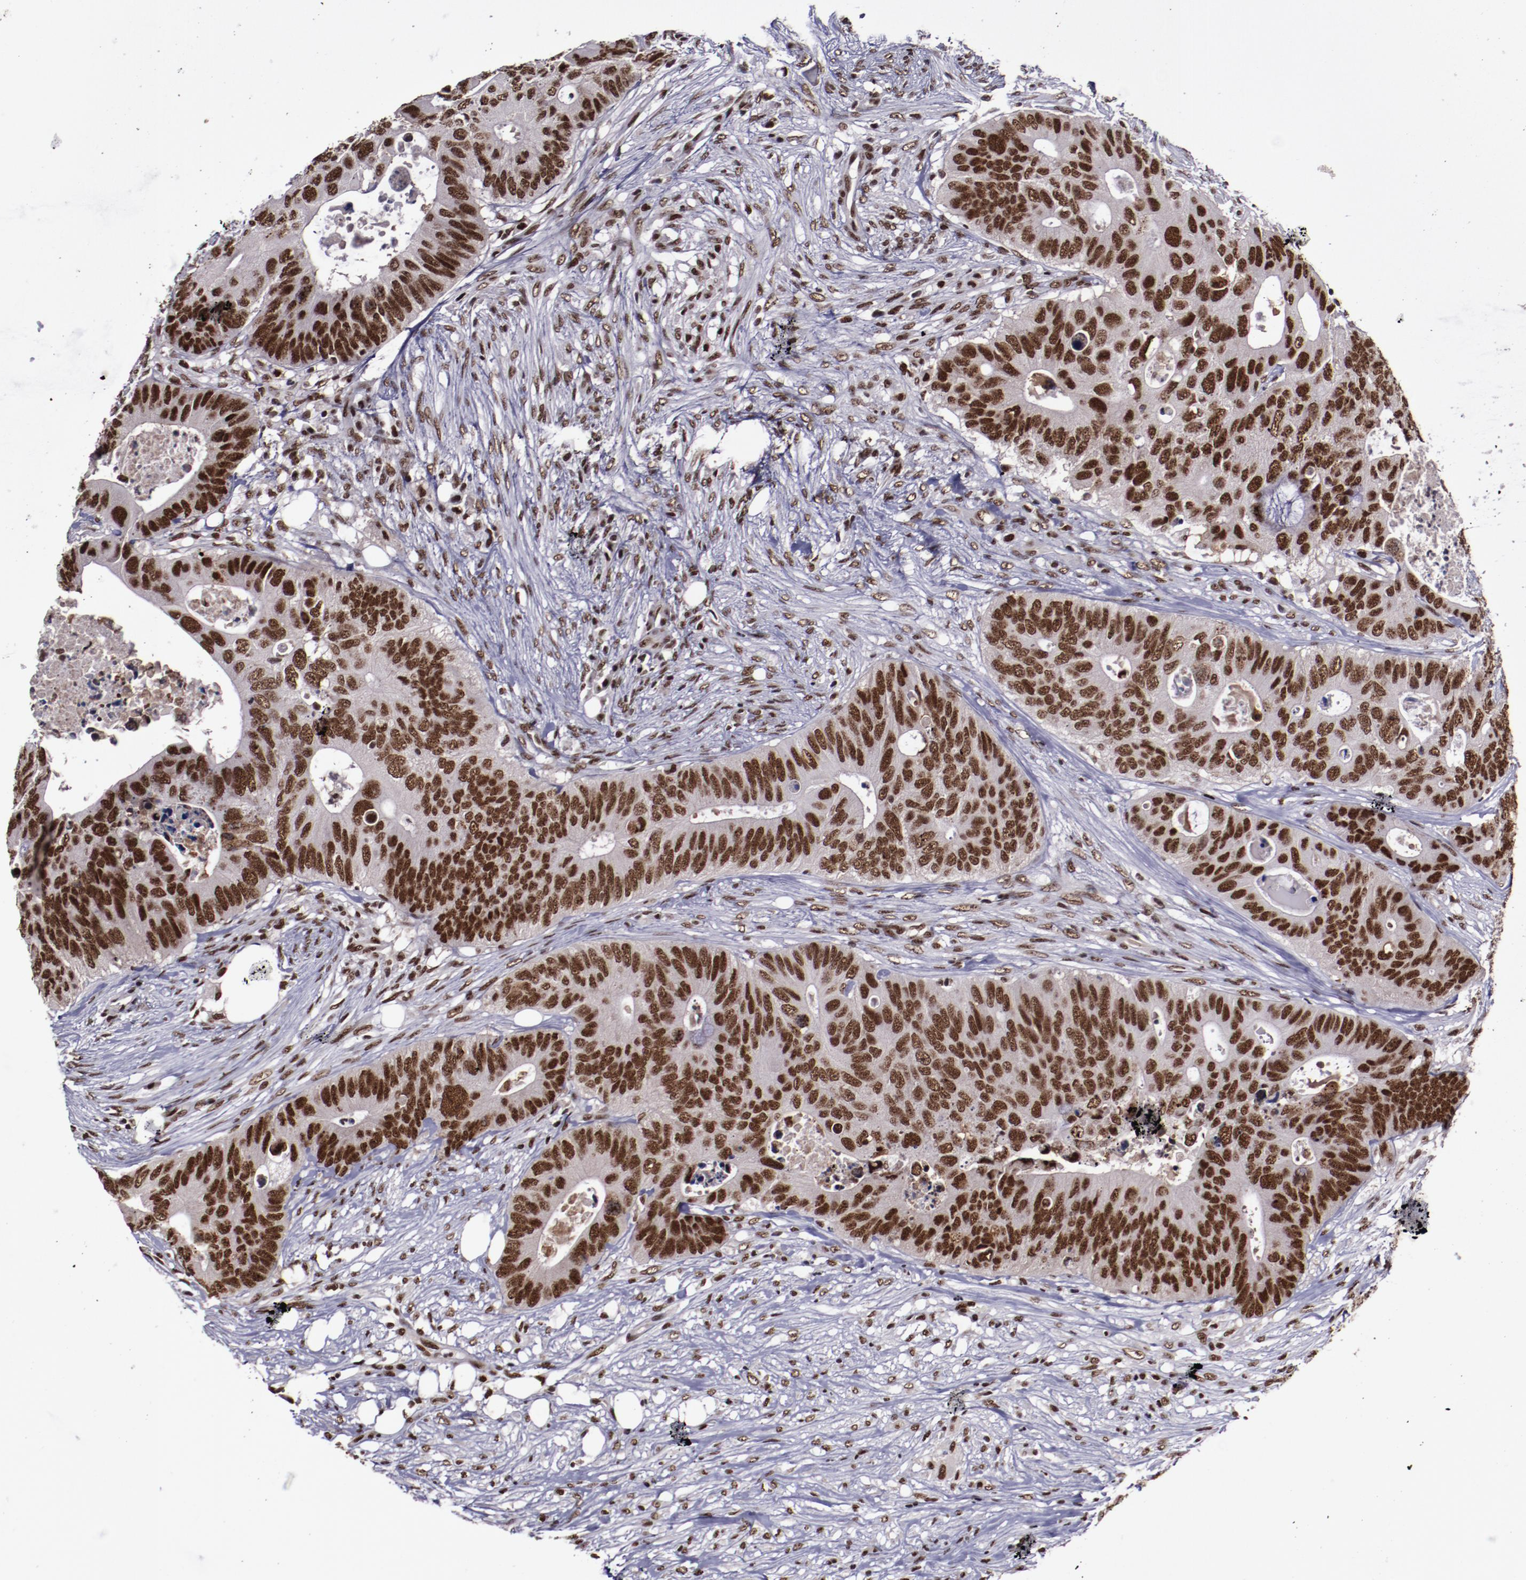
{"staining": {"intensity": "strong", "quantity": ">75%", "location": "nuclear"}, "tissue": "colorectal cancer", "cell_type": "Tumor cells", "image_type": "cancer", "snomed": [{"axis": "morphology", "description": "Adenocarcinoma, NOS"}, {"axis": "topography", "description": "Colon"}], "caption": "Strong nuclear staining is identified in approximately >75% of tumor cells in colorectal cancer.", "gene": "ERH", "patient": {"sex": "male", "age": 71}}